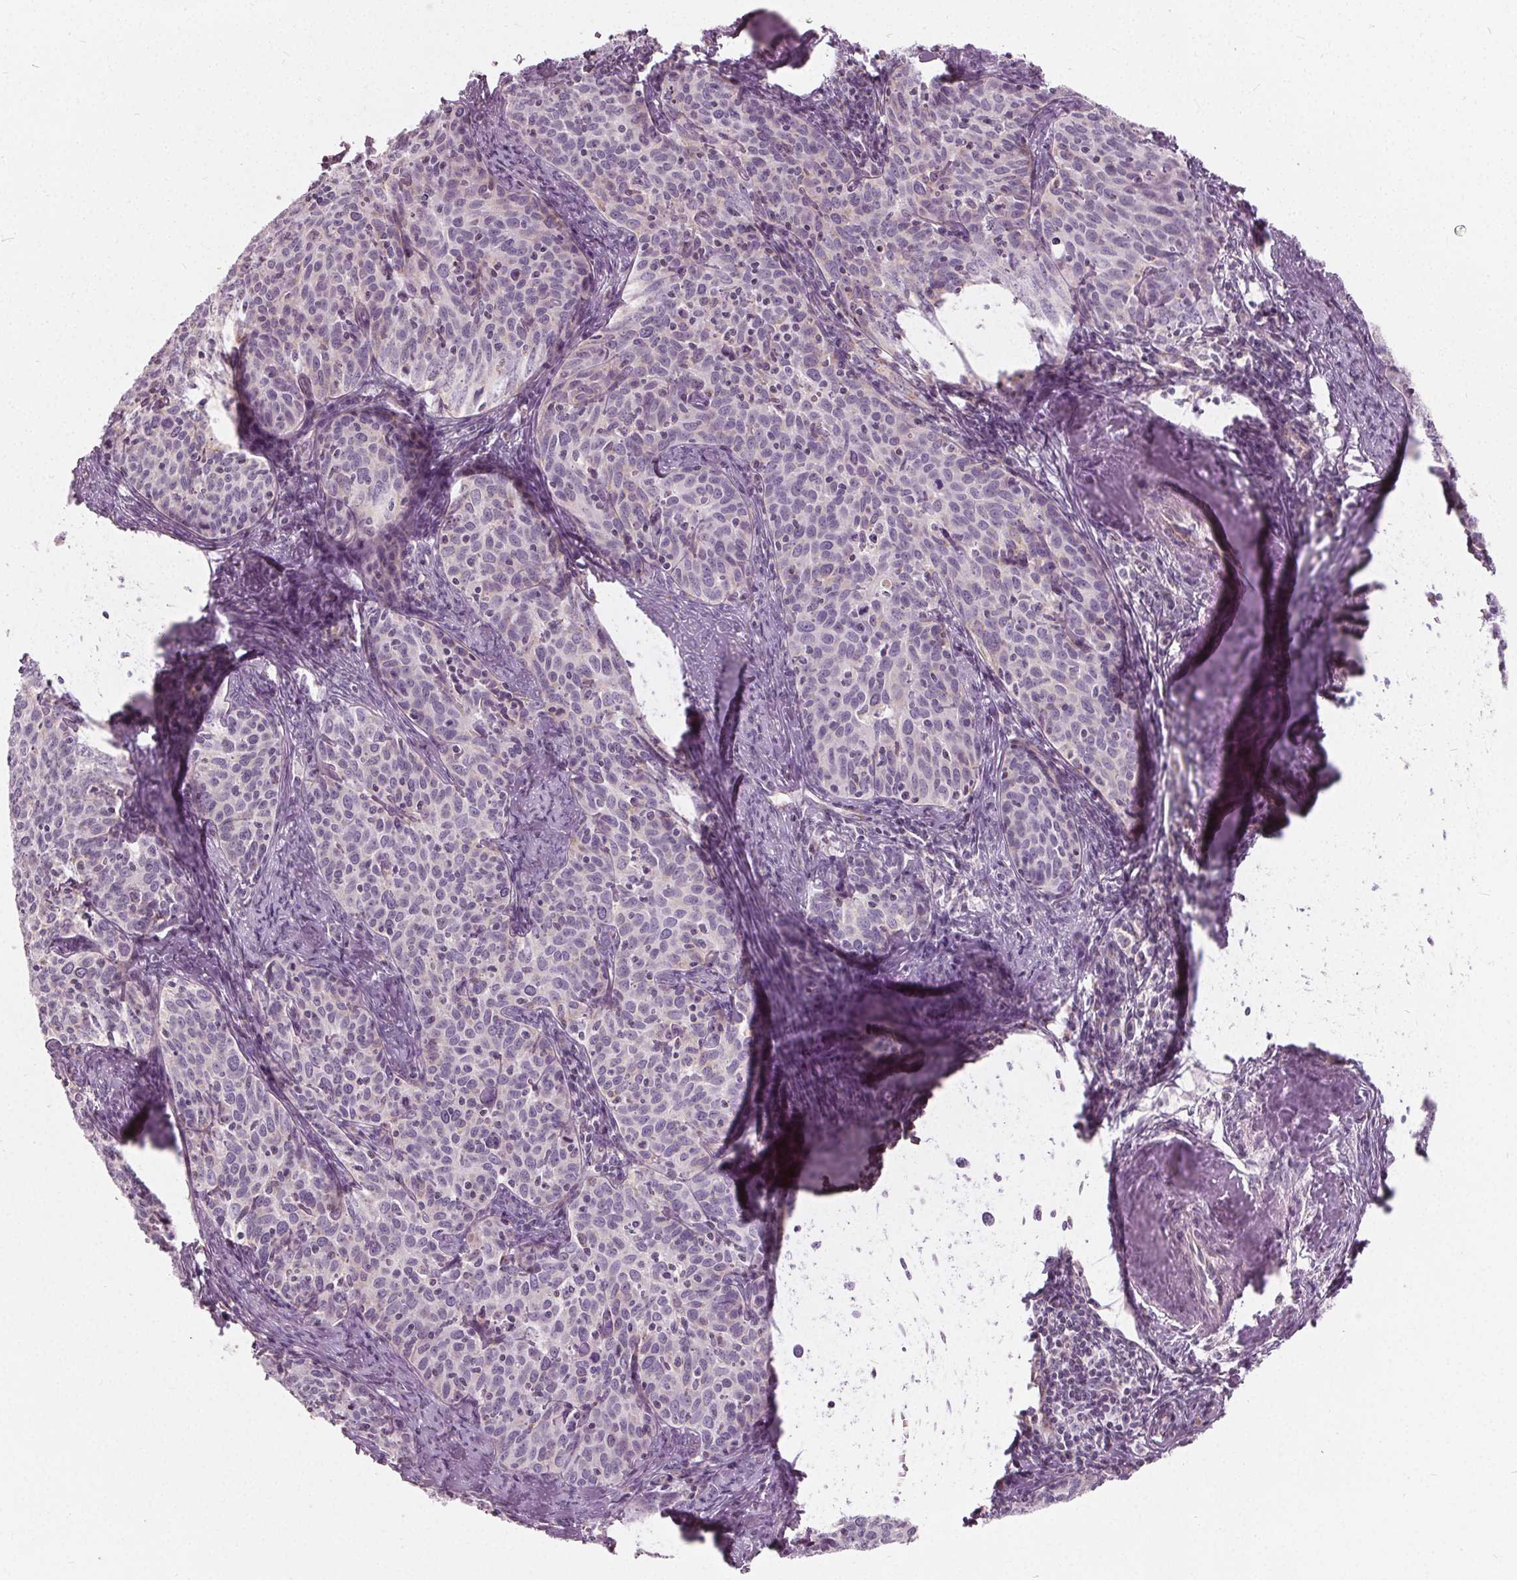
{"staining": {"intensity": "negative", "quantity": "none", "location": "none"}, "tissue": "cervical cancer", "cell_type": "Tumor cells", "image_type": "cancer", "snomed": [{"axis": "morphology", "description": "Squamous cell carcinoma, NOS"}, {"axis": "topography", "description": "Cervix"}], "caption": "The image shows no staining of tumor cells in cervical cancer (squamous cell carcinoma).", "gene": "ECI2", "patient": {"sex": "female", "age": 62}}